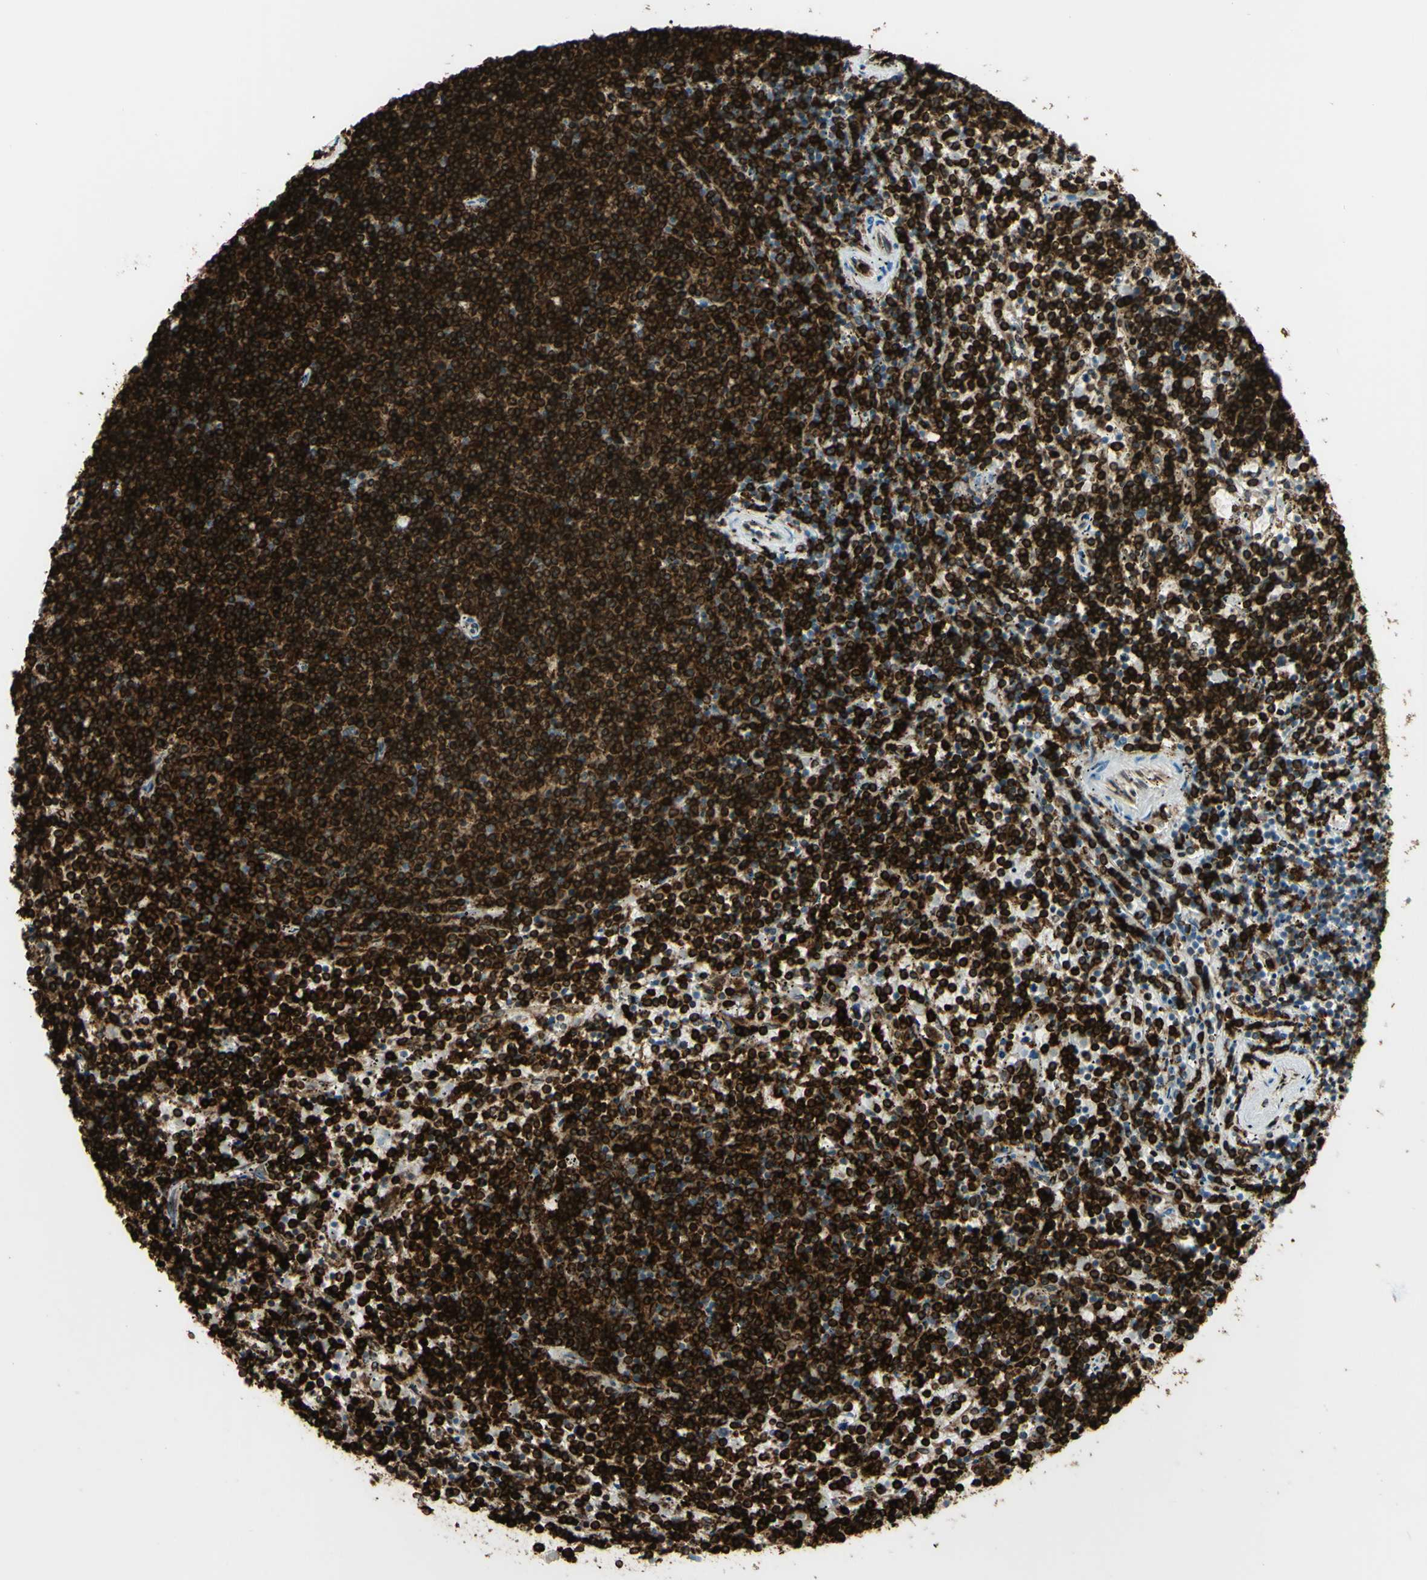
{"staining": {"intensity": "strong", "quantity": ">75%", "location": "cytoplasmic/membranous"}, "tissue": "lymphoma", "cell_type": "Tumor cells", "image_type": "cancer", "snomed": [{"axis": "morphology", "description": "Malignant lymphoma, non-Hodgkin's type, Low grade"}, {"axis": "topography", "description": "Spleen"}], "caption": "A high amount of strong cytoplasmic/membranous staining is seen in approximately >75% of tumor cells in lymphoma tissue. (IHC, brightfield microscopy, high magnification).", "gene": "CD74", "patient": {"sex": "female", "age": 50}}